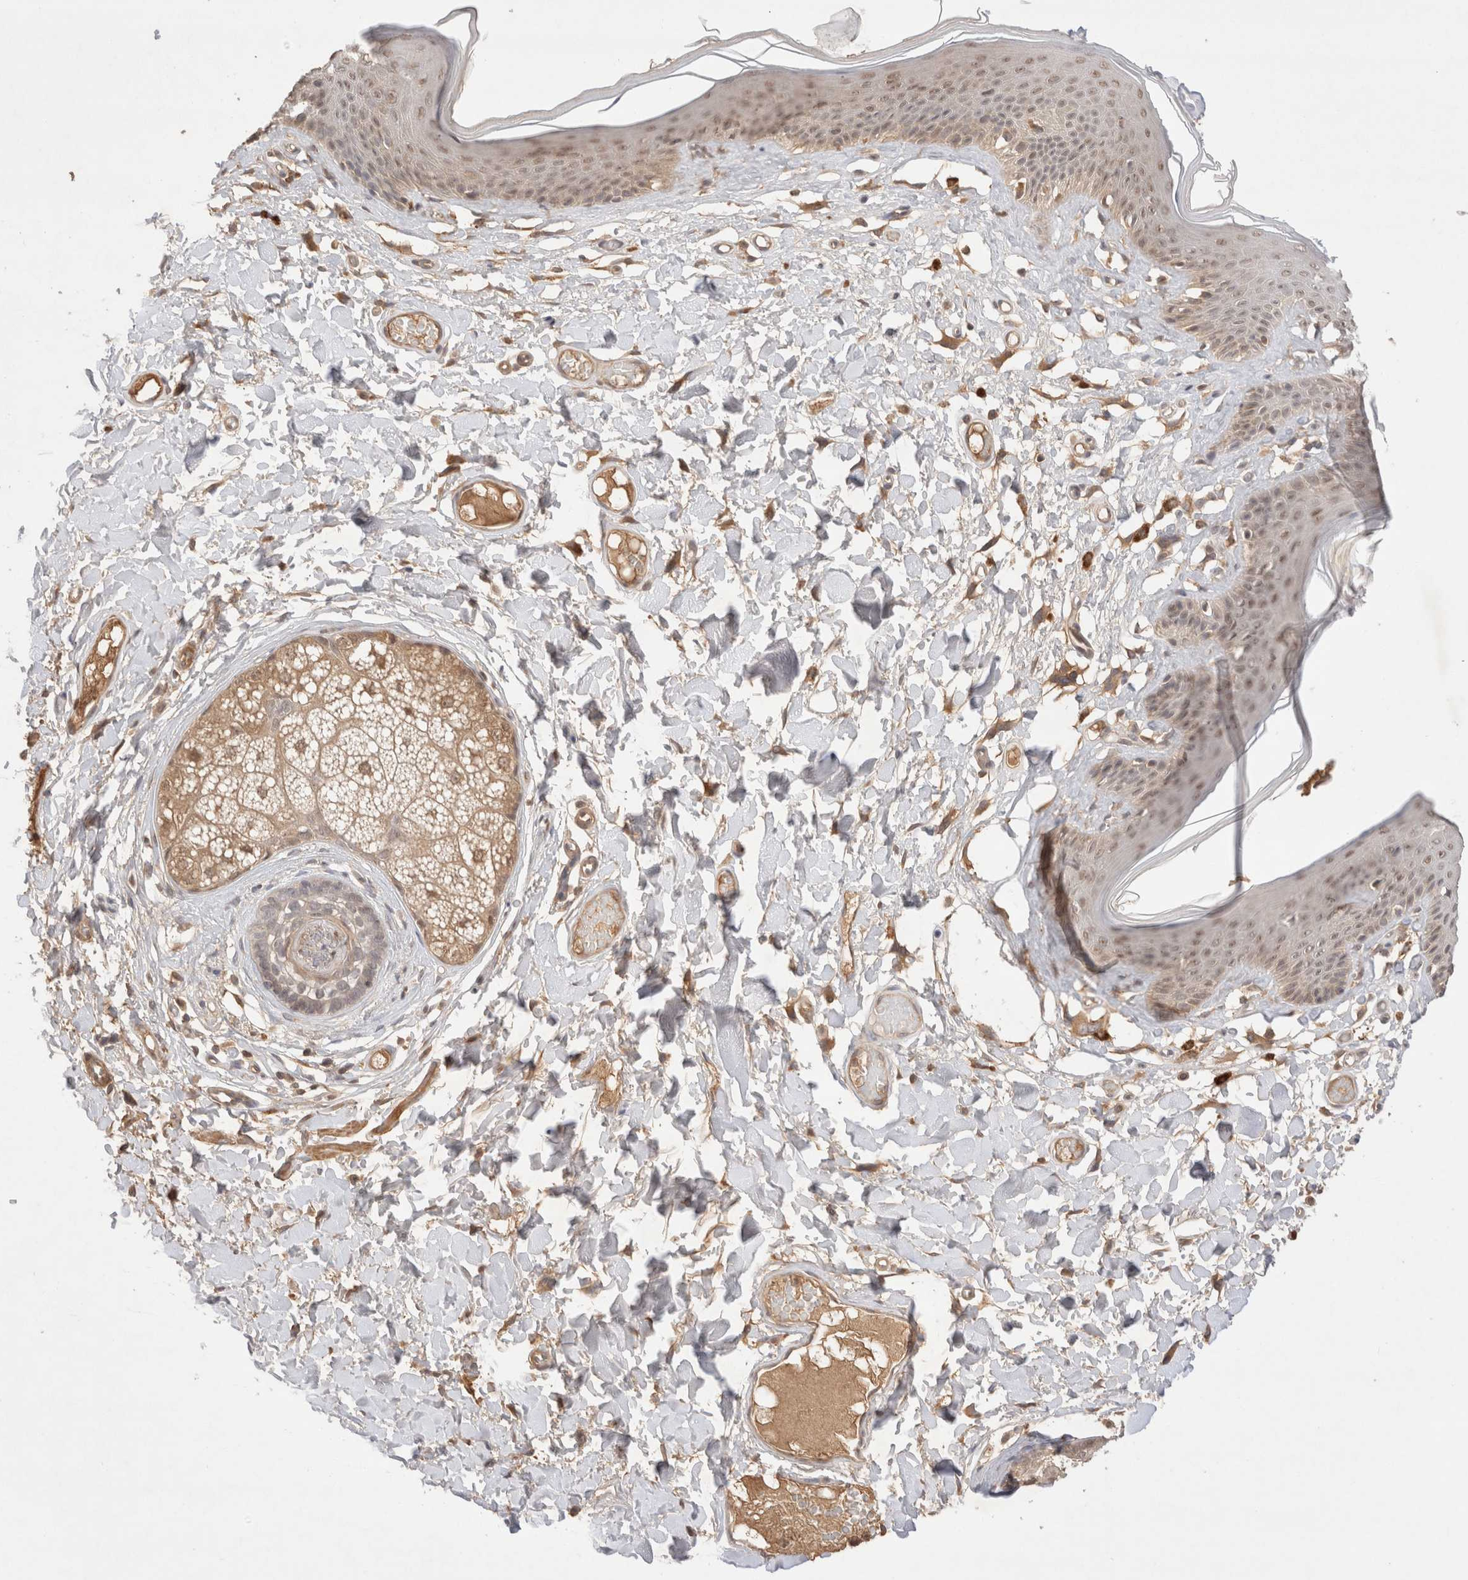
{"staining": {"intensity": "moderate", "quantity": ">75%", "location": "nuclear"}, "tissue": "skin", "cell_type": "Epidermal cells", "image_type": "normal", "snomed": [{"axis": "morphology", "description": "Normal tissue, NOS"}, {"axis": "topography", "description": "Vulva"}], "caption": "Skin stained for a protein exhibits moderate nuclear positivity in epidermal cells. The staining was performed using DAB (3,3'-diaminobenzidine), with brown indicating positive protein expression. Nuclei are stained blue with hematoxylin.", "gene": "CARNMT1", "patient": {"sex": "female", "age": 73}}